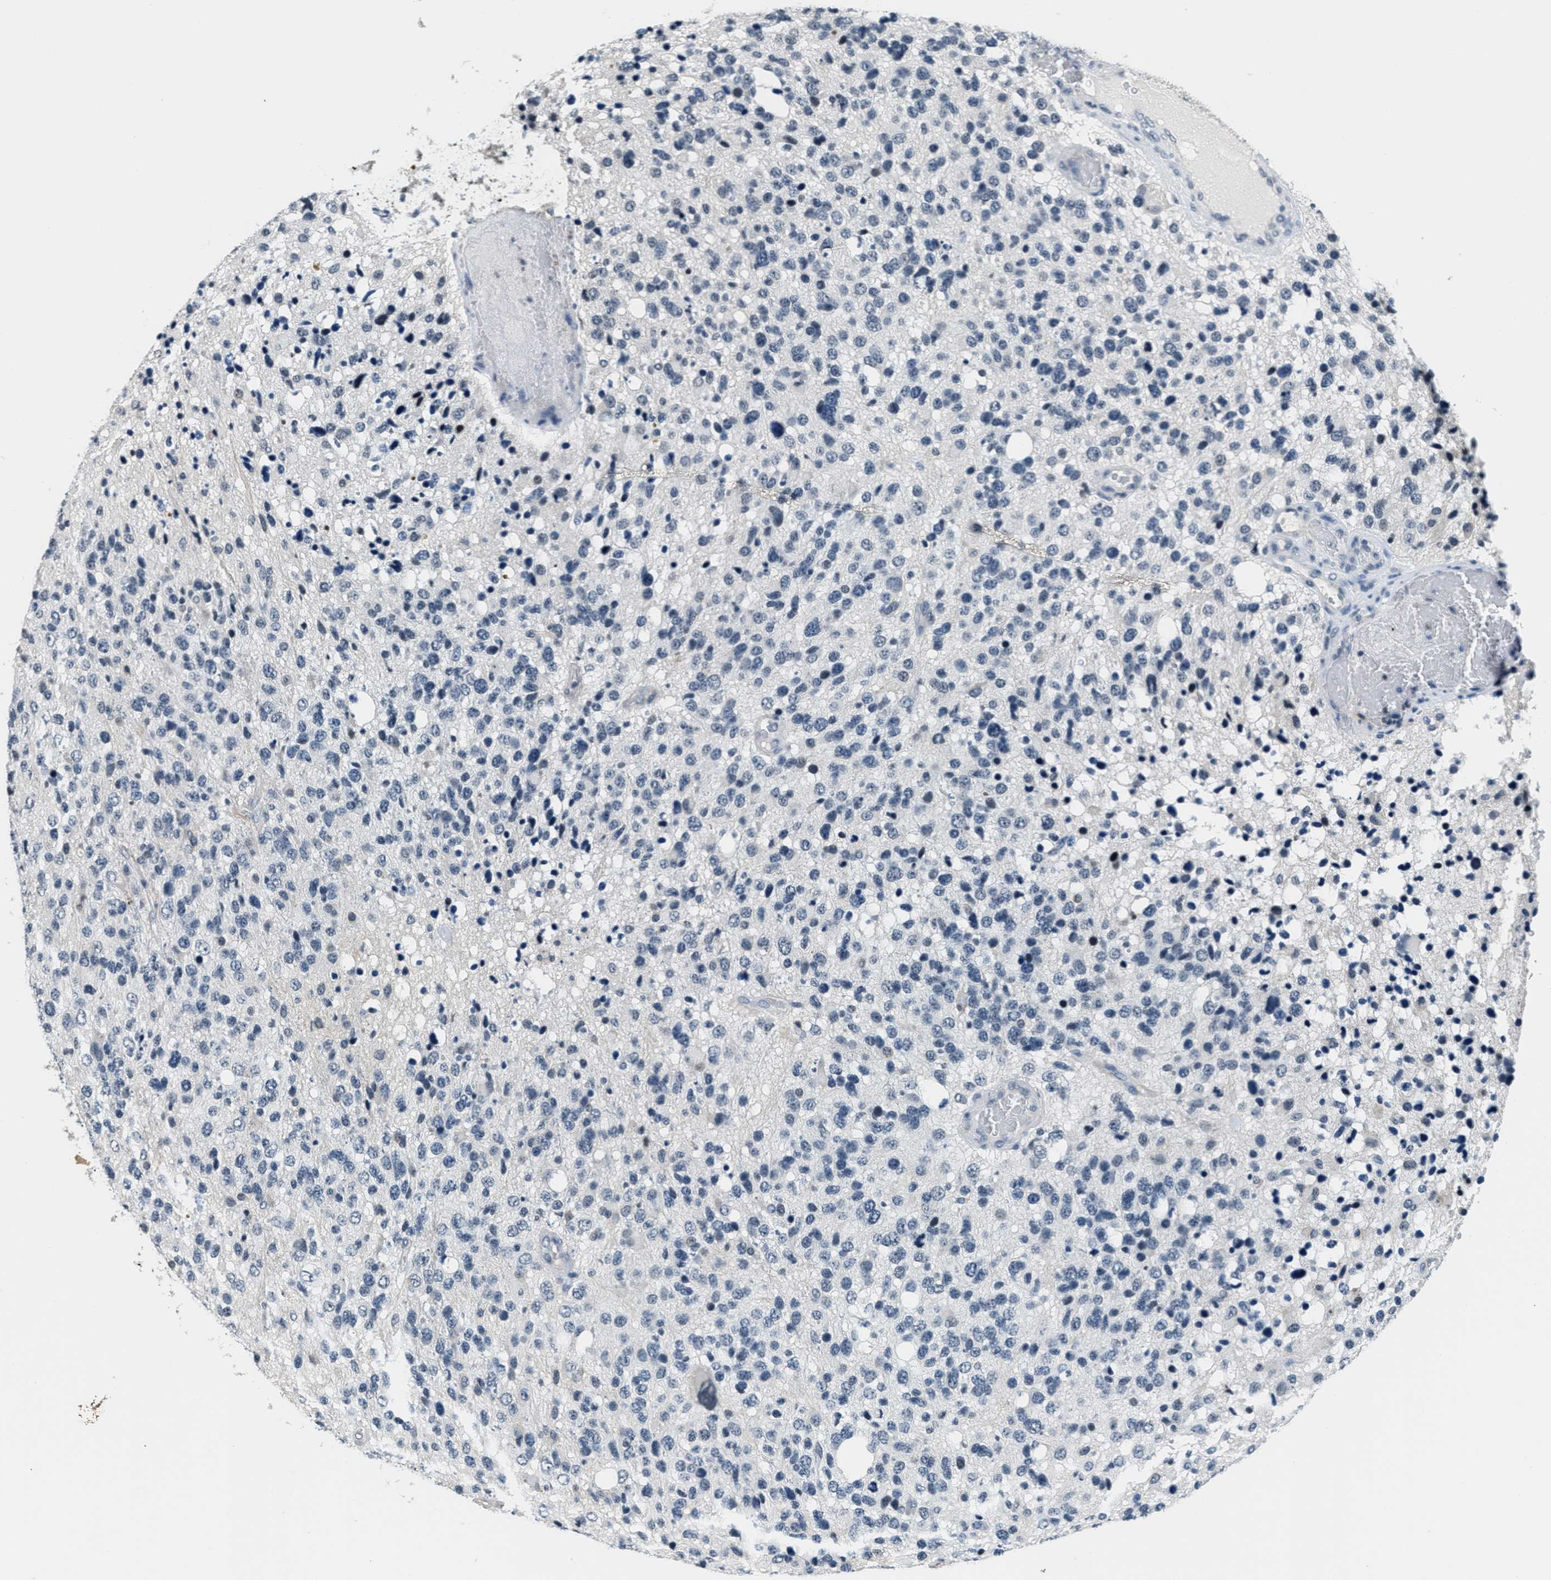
{"staining": {"intensity": "negative", "quantity": "none", "location": "none"}, "tissue": "glioma", "cell_type": "Tumor cells", "image_type": "cancer", "snomed": [{"axis": "morphology", "description": "Glioma, malignant, High grade"}, {"axis": "topography", "description": "Brain"}], "caption": "Tumor cells show no significant protein expression in high-grade glioma (malignant).", "gene": "CA4", "patient": {"sex": "female", "age": 58}}